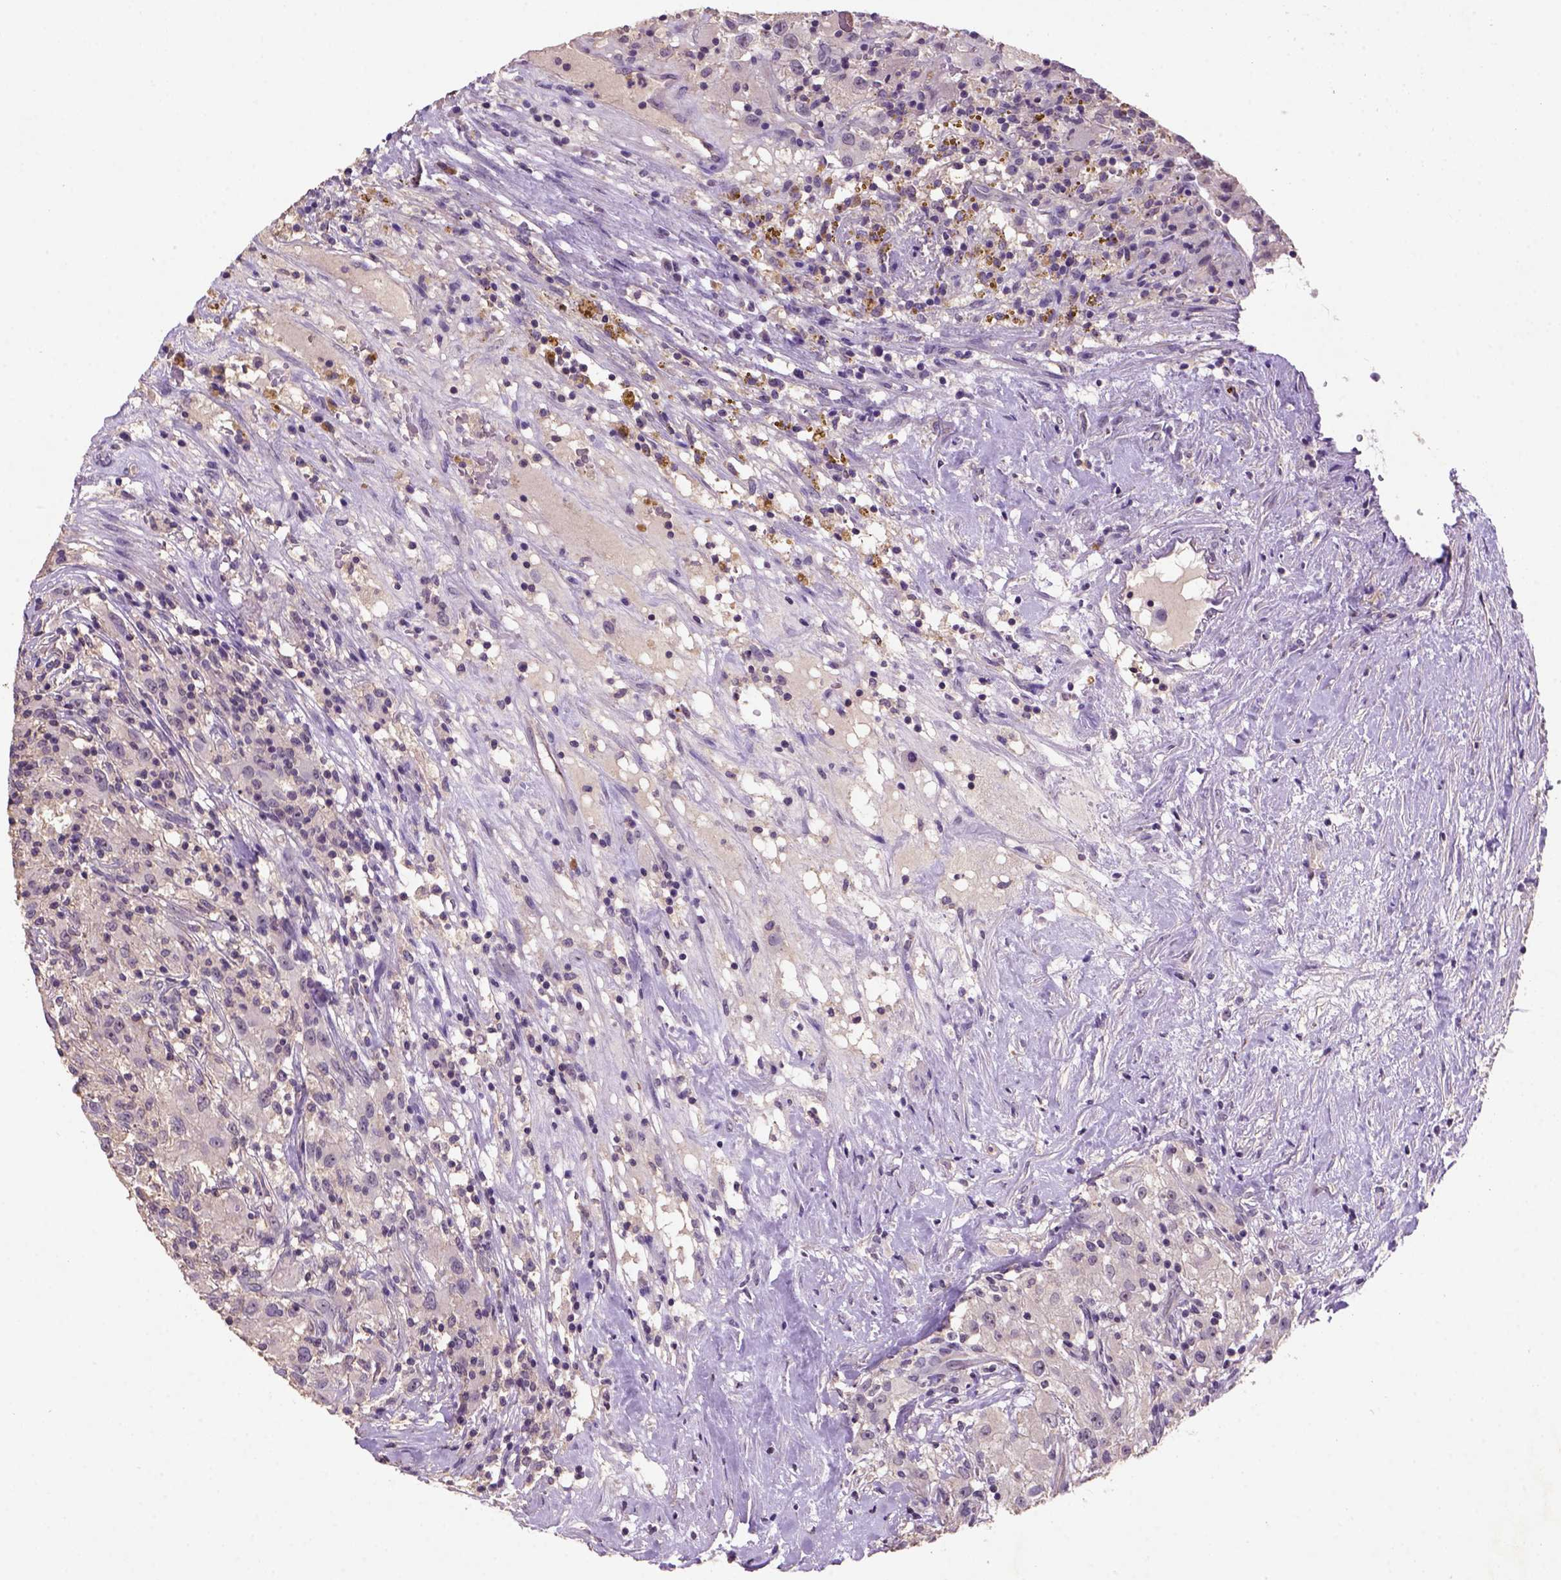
{"staining": {"intensity": "weak", "quantity": "25%-75%", "location": "cytoplasmic/membranous"}, "tissue": "renal cancer", "cell_type": "Tumor cells", "image_type": "cancer", "snomed": [{"axis": "morphology", "description": "Adenocarcinoma, NOS"}, {"axis": "topography", "description": "Kidney"}], "caption": "Adenocarcinoma (renal) tissue shows weak cytoplasmic/membranous staining in about 25%-75% of tumor cells, visualized by immunohistochemistry.", "gene": "SCML4", "patient": {"sex": "female", "age": 67}}